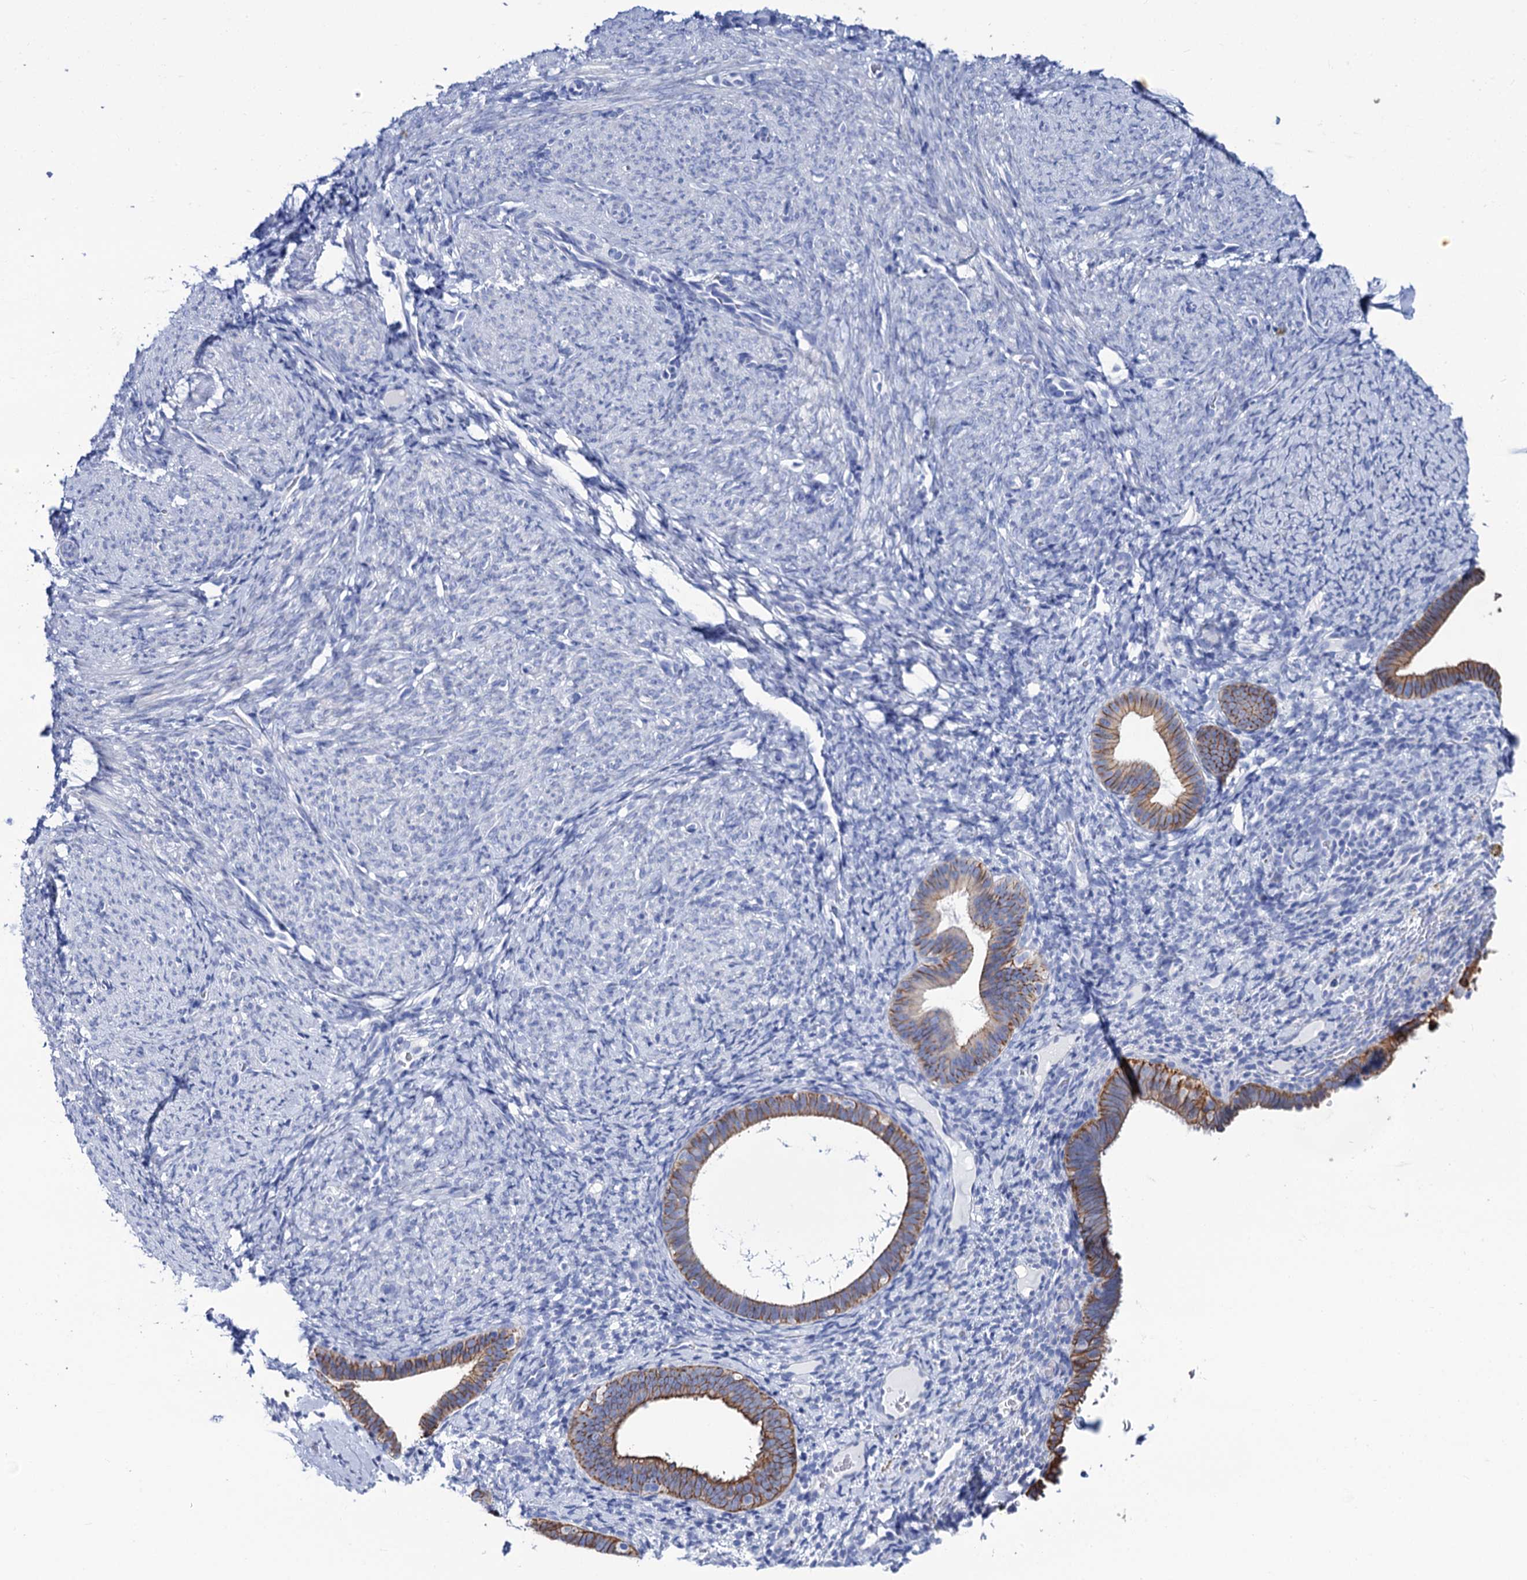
{"staining": {"intensity": "negative", "quantity": "none", "location": "none"}, "tissue": "endometrium", "cell_type": "Cells in endometrial stroma", "image_type": "normal", "snomed": [{"axis": "morphology", "description": "Normal tissue, NOS"}, {"axis": "topography", "description": "Endometrium"}], "caption": "The immunohistochemistry histopathology image has no significant positivity in cells in endometrial stroma of endometrium. (DAB IHC visualized using brightfield microscopy, high magnification).", "gene": "RAB3IP", "patient": {"sex": "female", "age": 65}}